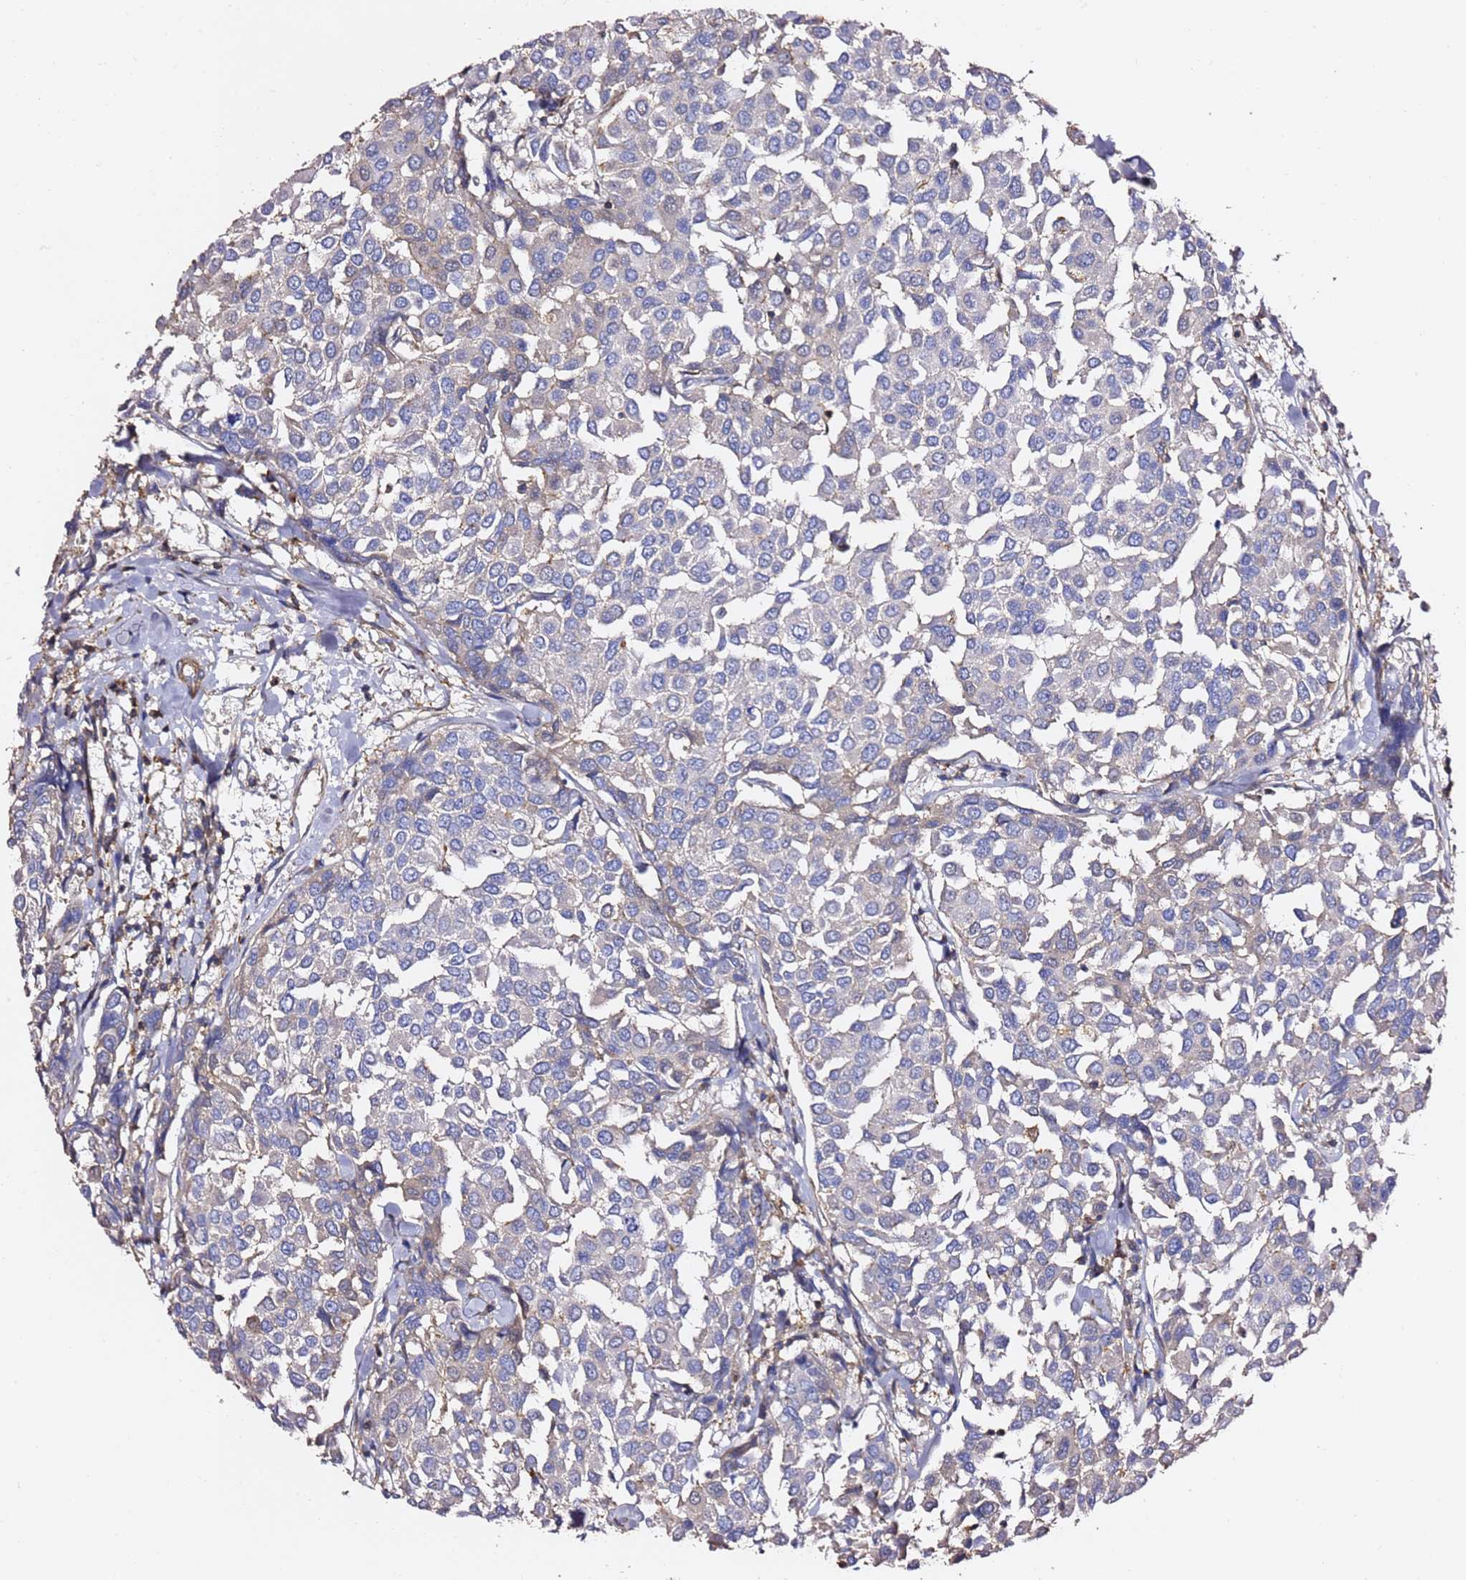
{"staining": {"intensity": "negative", "quantity": "none", "location": "none"}, "tissue": "breast cancer", "cell_type": "Tumor cells", "image_type": "cancer", "snomed": [{"axis": "morphology", "description": "Duct carcinoma"}, {"axis": "topography", "description": "Breast"}], "caption": "Immunohistochemical staining of human breast cancer (invasive ductal carcinoma) reveals no significant positivity in tumor cells.", "gene": "ZFP36L2", "patient": {"sex": "female", "age": 55}}